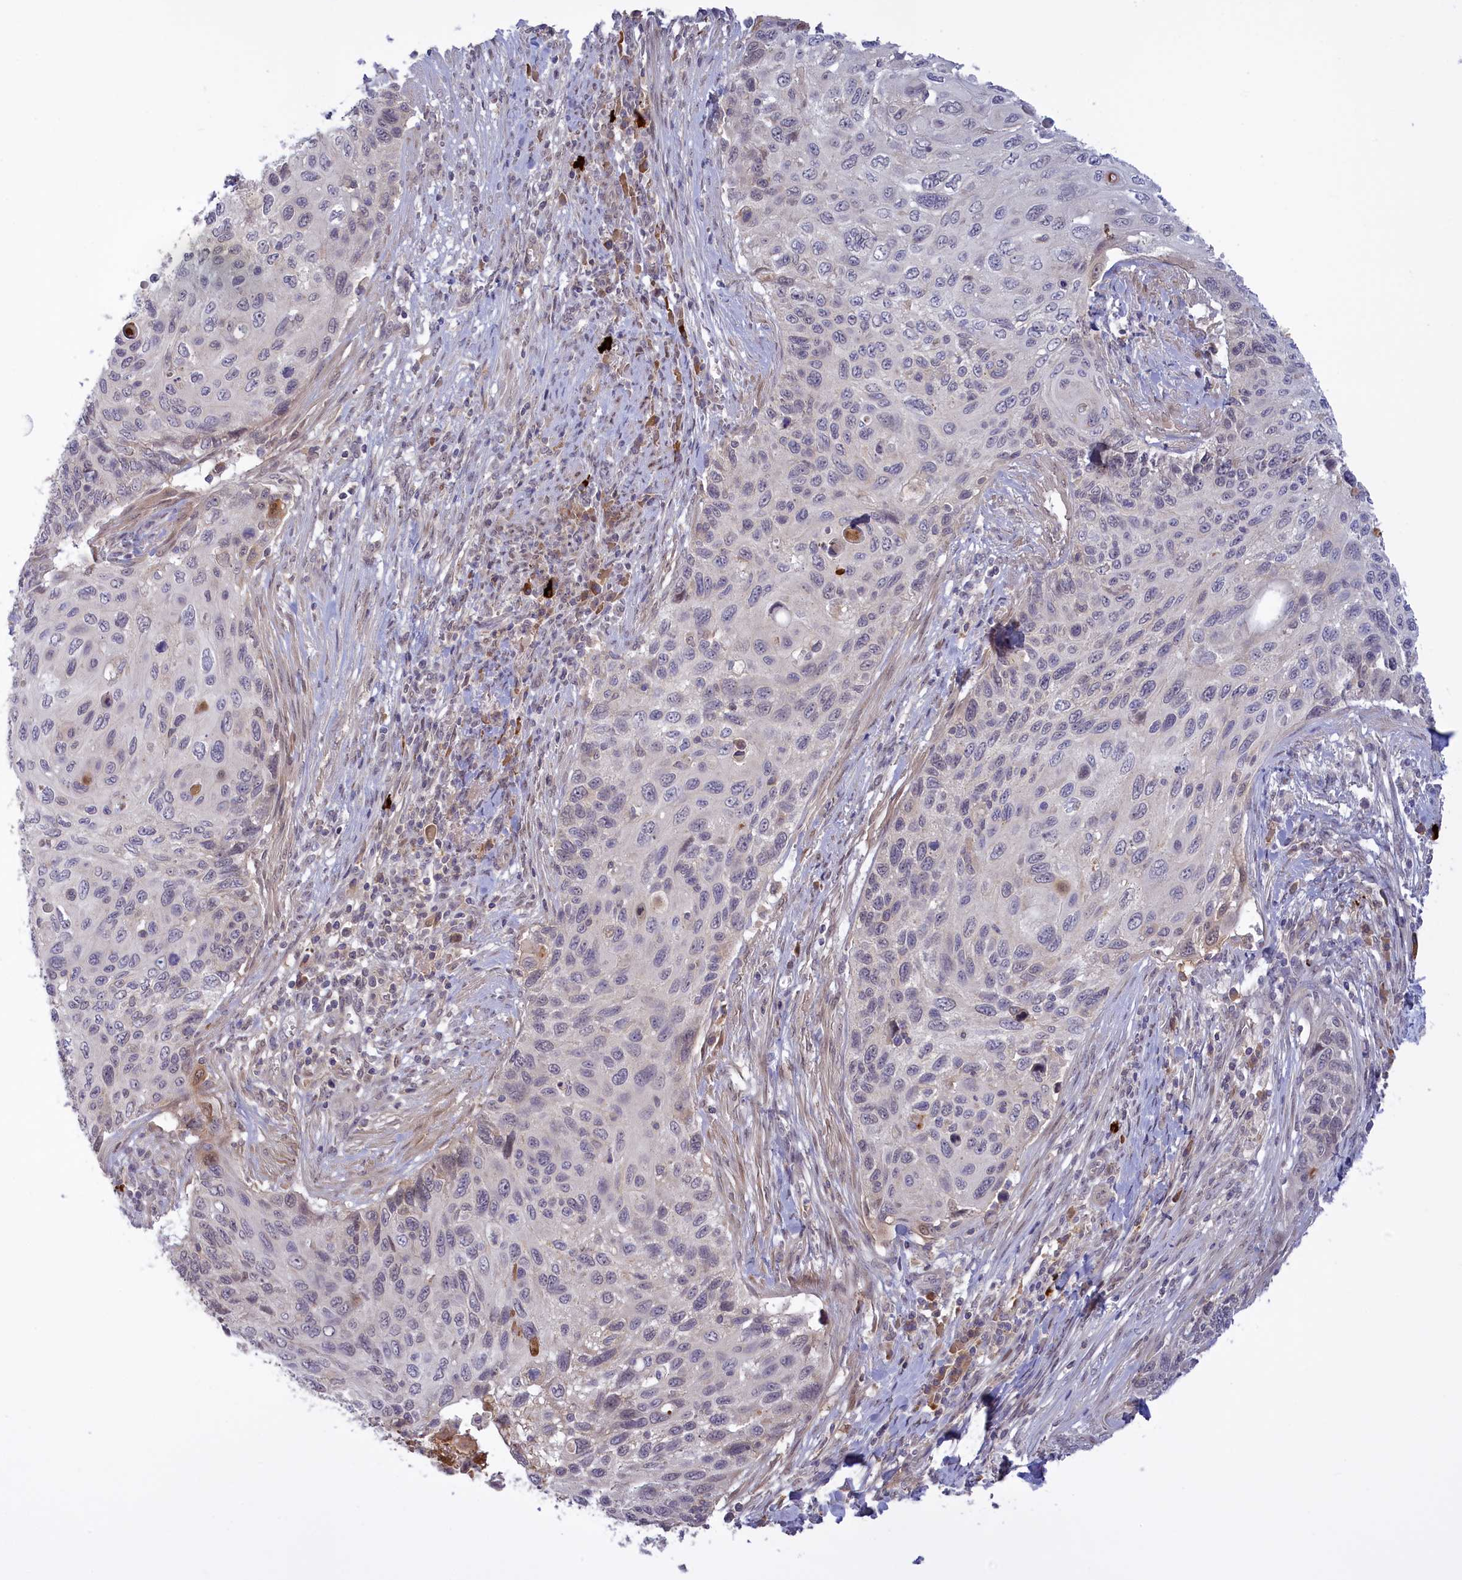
{"staining": {"intensity": "negative", "quantity": "none", "location": "none"}, "tissue": "cervical cancer", "cell_type": "Tumor cells", "image_type": "cancer", "snomed": [{"axis": "morphology", "description": "Squamous cell carcinoma, NOS"}, {"axis": "topography", "description": "Cervix"}], "caption": "Micrograph shows no protein staining in tumor cells of cervical squamous cell carcinoma tissue. (Stains: DAB (3,3'-diaminobenzidine) immunohistochemistry (IHC) with hematoxylin counter stain, Microscopy: brightfield microscopy at high magnification).", "gene": "RRAD", "patient": {"sex": "female", "age": 70}}